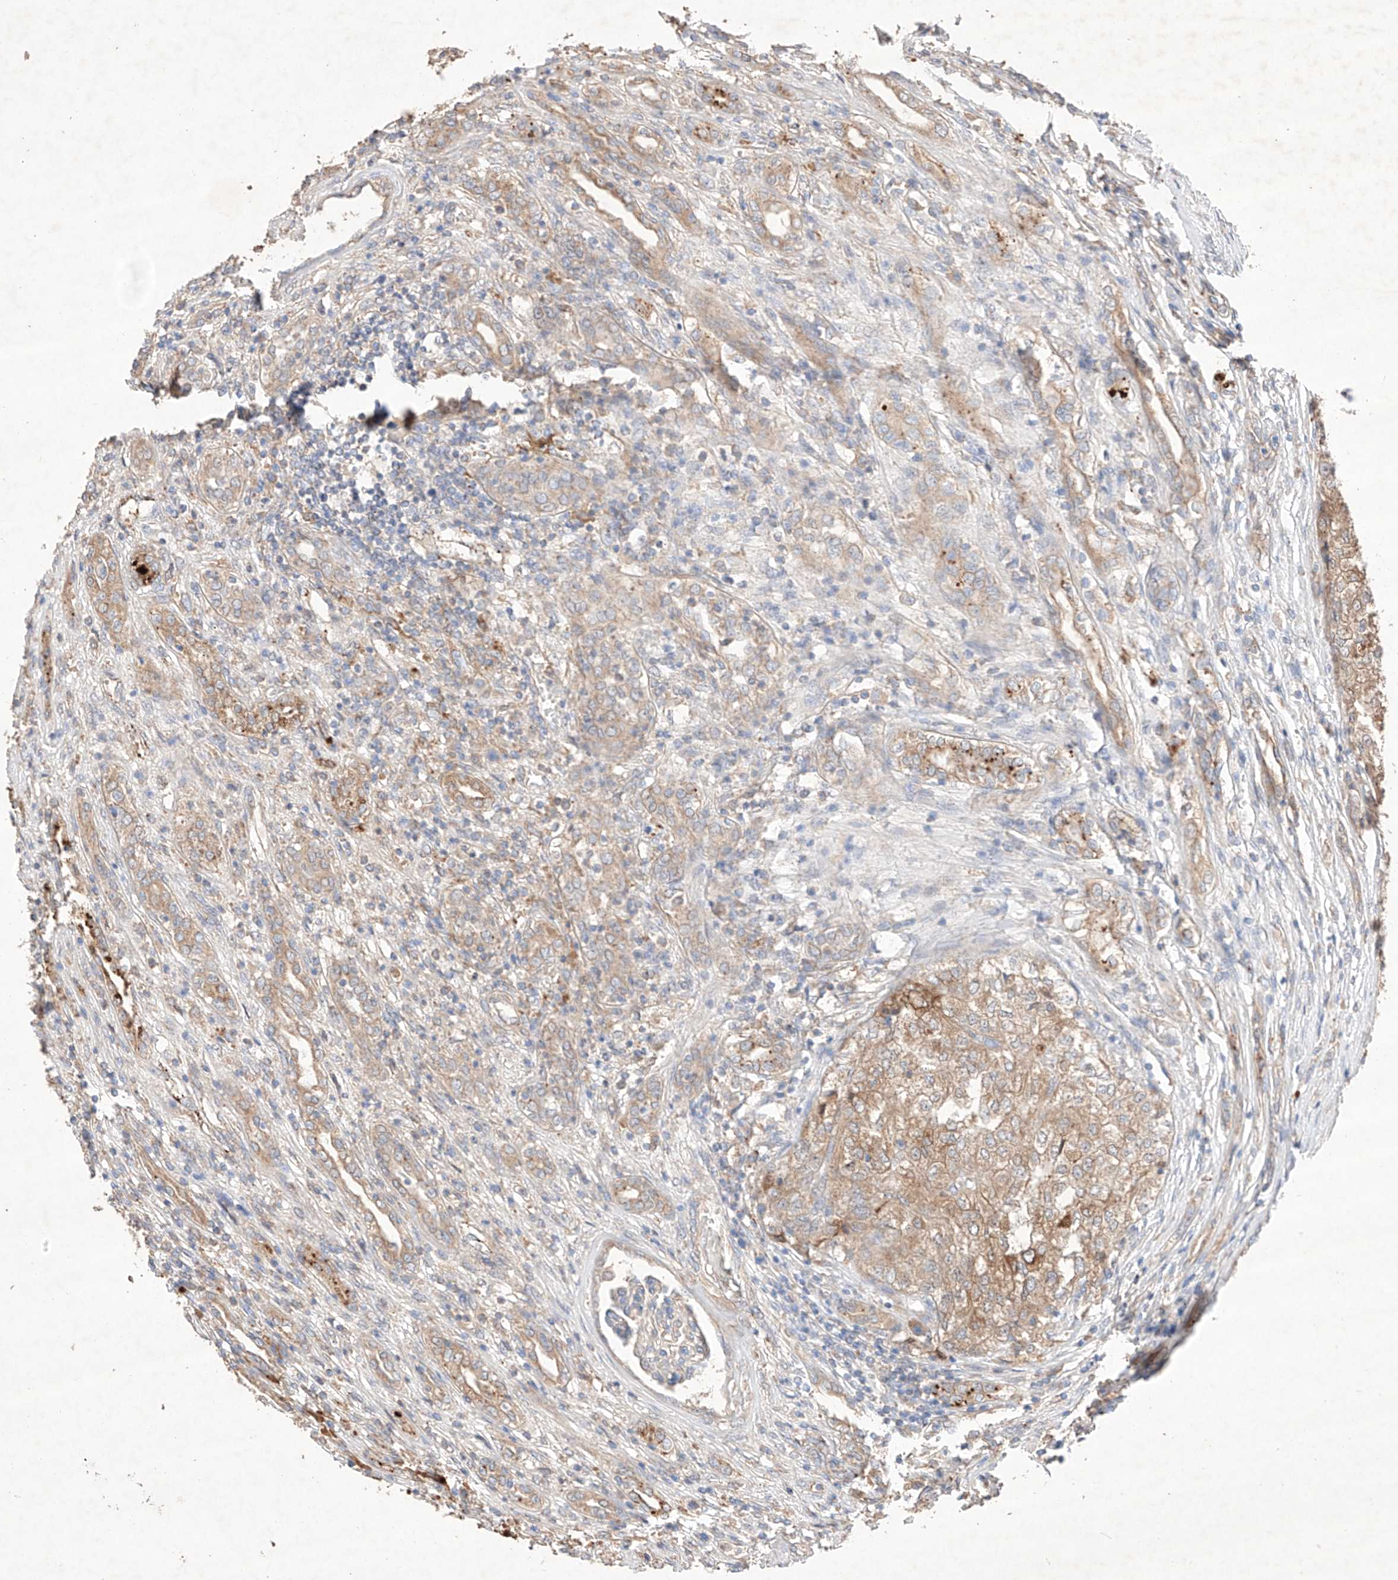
{"staining": {"intensity": "weak", "quantity": ">75%", "location": "cytoplasmic/membranous"}, "tissue": "renal cancer", "cell_type": "Tumor cells", "image_type": "cancer", "snomed": [{"axis": "morphology", "description": "Adenocarcinoma, NOS"}, {"axis": "topography", "description": "Kidney"}], "caption": "Renal adenocarcinoma stained with a protein marker exhibits weak staining in tumor cells.", "gene": "C6orf62", "patient": {"sex": "female", "age": 54}}